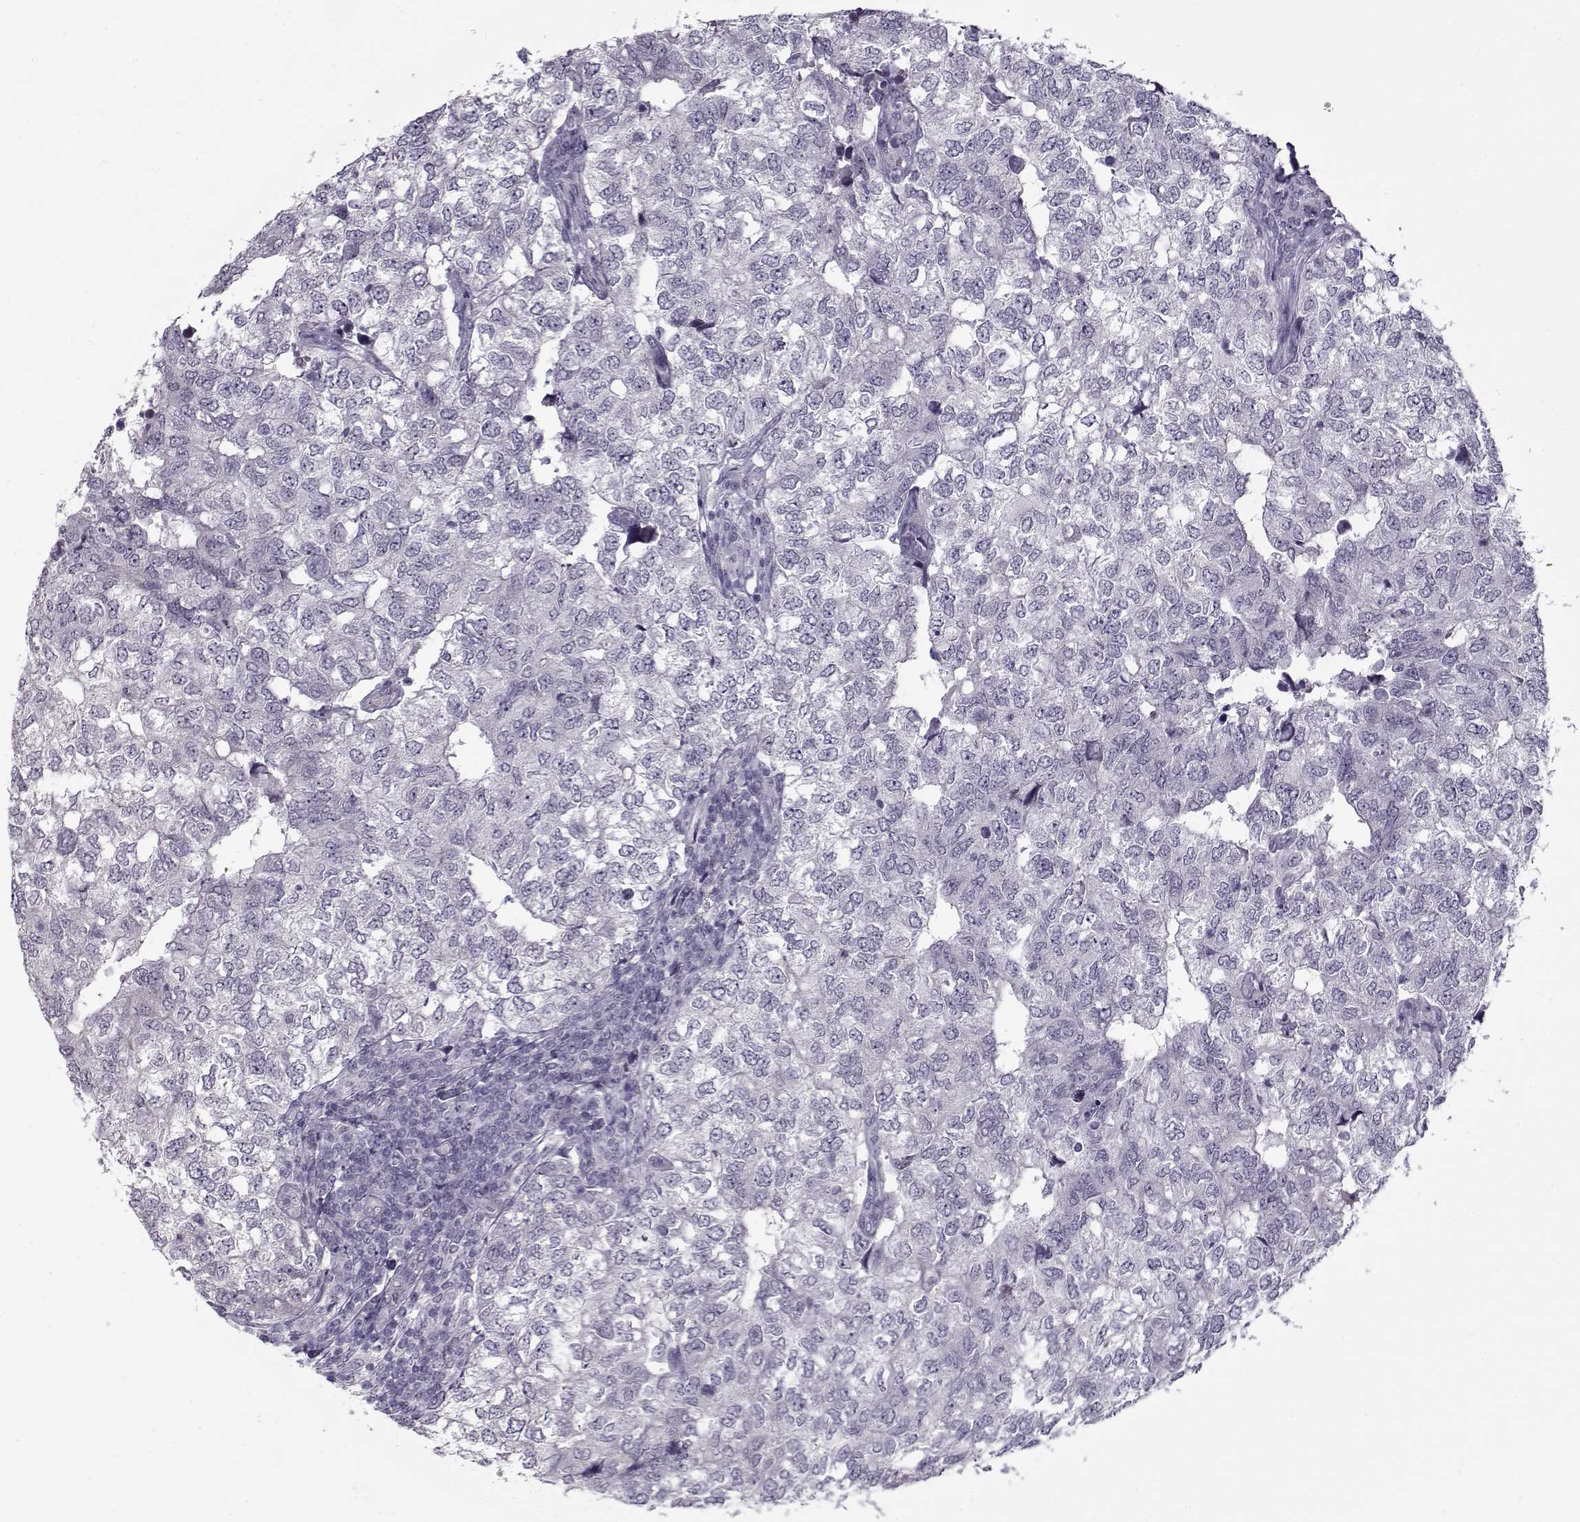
{"staining": {"intensity": "negative", "quantity": "none", "location": "none"}, "tissue": "breast cancer", "cell_type": "Tumor cells", "image_type": "cancer", "snomed": [{"axis": "morphology", "description": "Duct carcinoma"}, {"axis": "topography", "description": "Breast"}], "caption": "IHC histopathology image of breast cancer (invasive ductal carcinoma) stained for a protein (brown), which reveals no positivity in tumor cells. Nuclei are stained in blue.", "gene": "CIBAR1", "patient": {"sex": "female", "age": 30}}